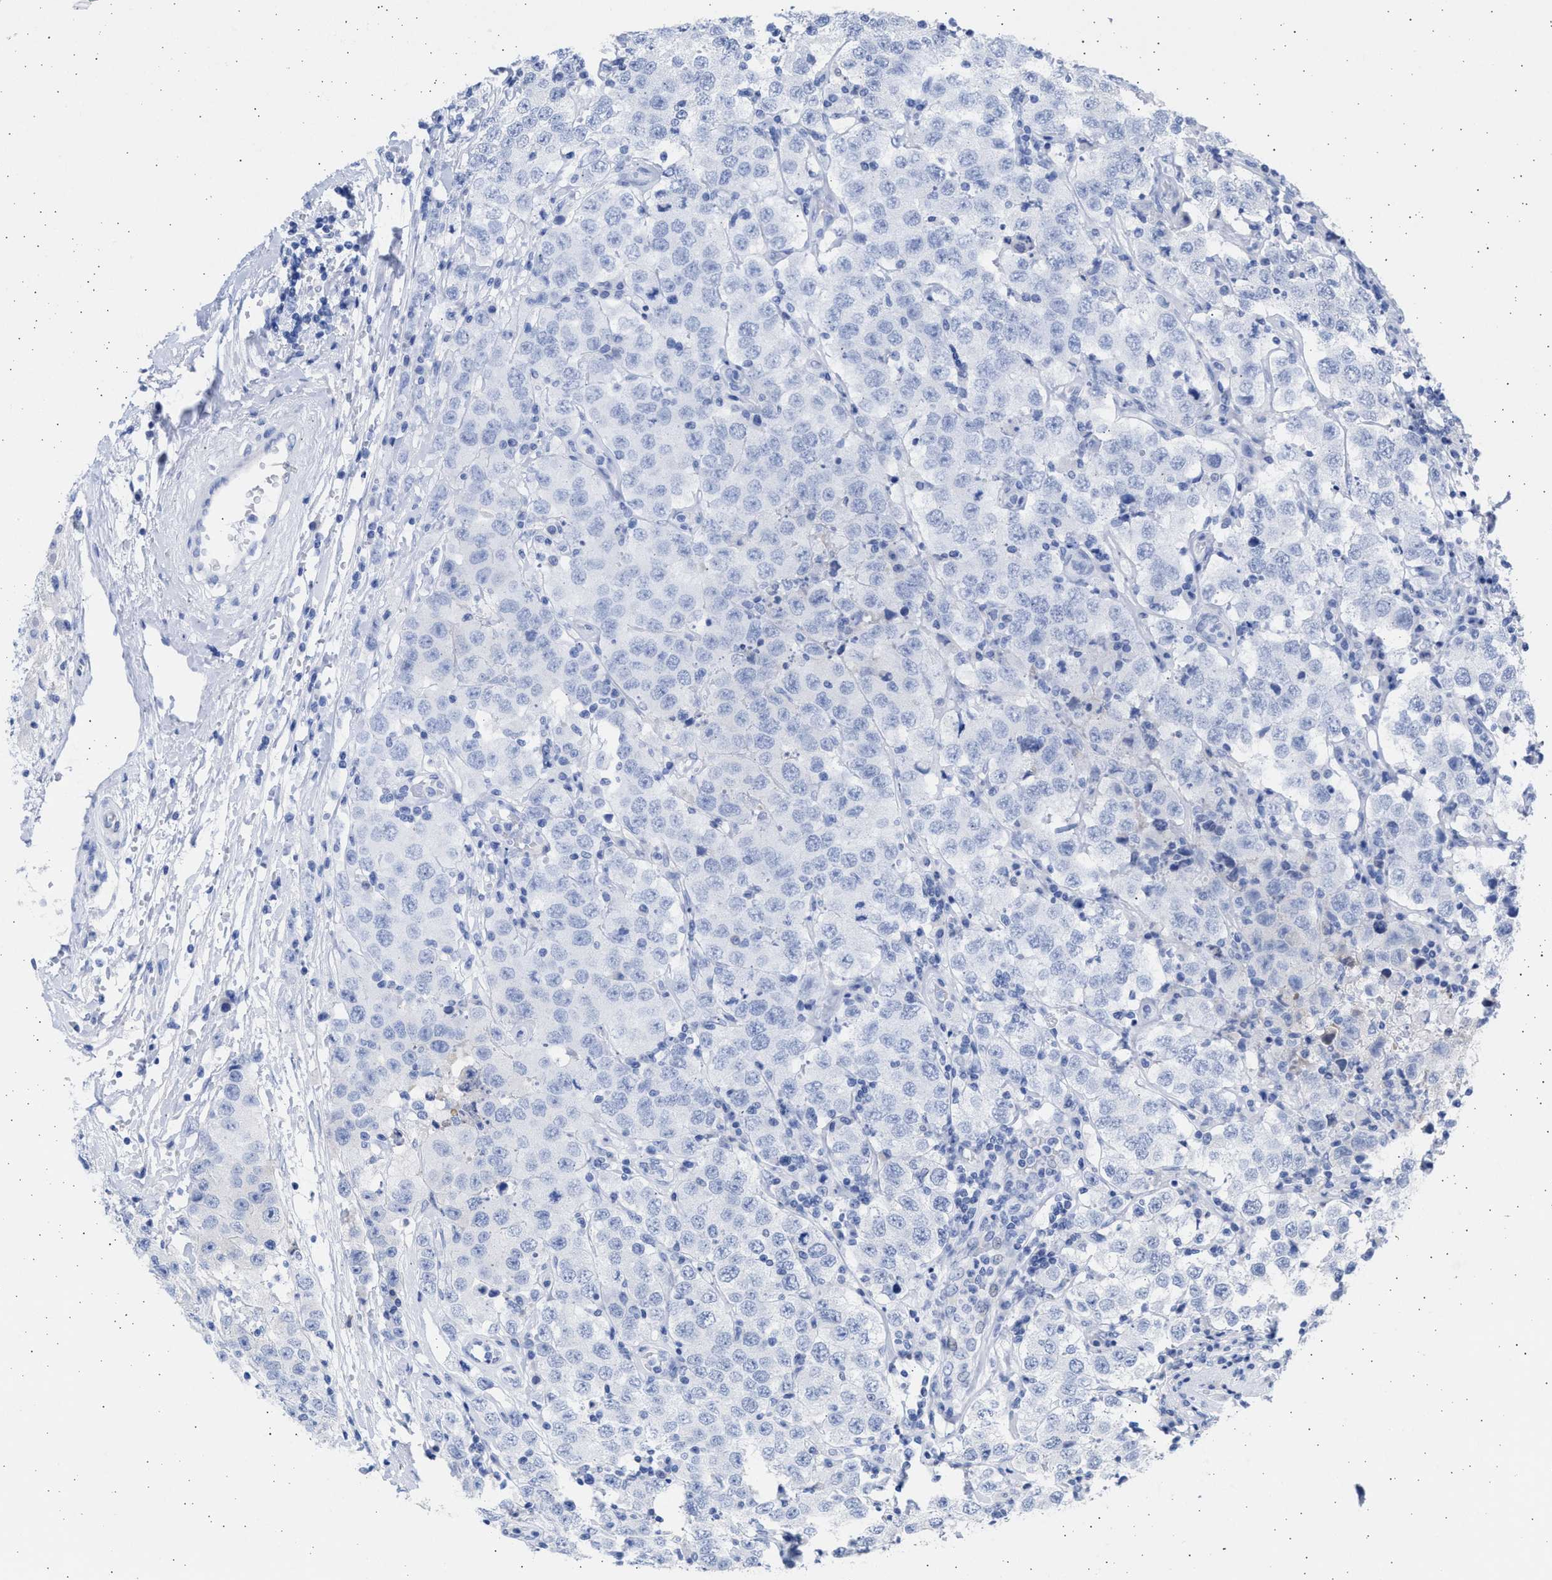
{"staining": {"intensity": "negative", "quantity": "none", "location": "none"}, "tissue": "testis cancer", "cell_type": "Tumor cells", "image_type": "cancer", "snomed": [{"axis": "morphology", "description": "Seminoma, NOS"}, {"axis": "topography", "description": "Testis"}], "caption": "An IHC histopathology image of testis cancer is shown. There is no staining in tumor cells of testis cancer.", "gene": "ALDOC", "patient": {"sex": "male", "age": 52}}